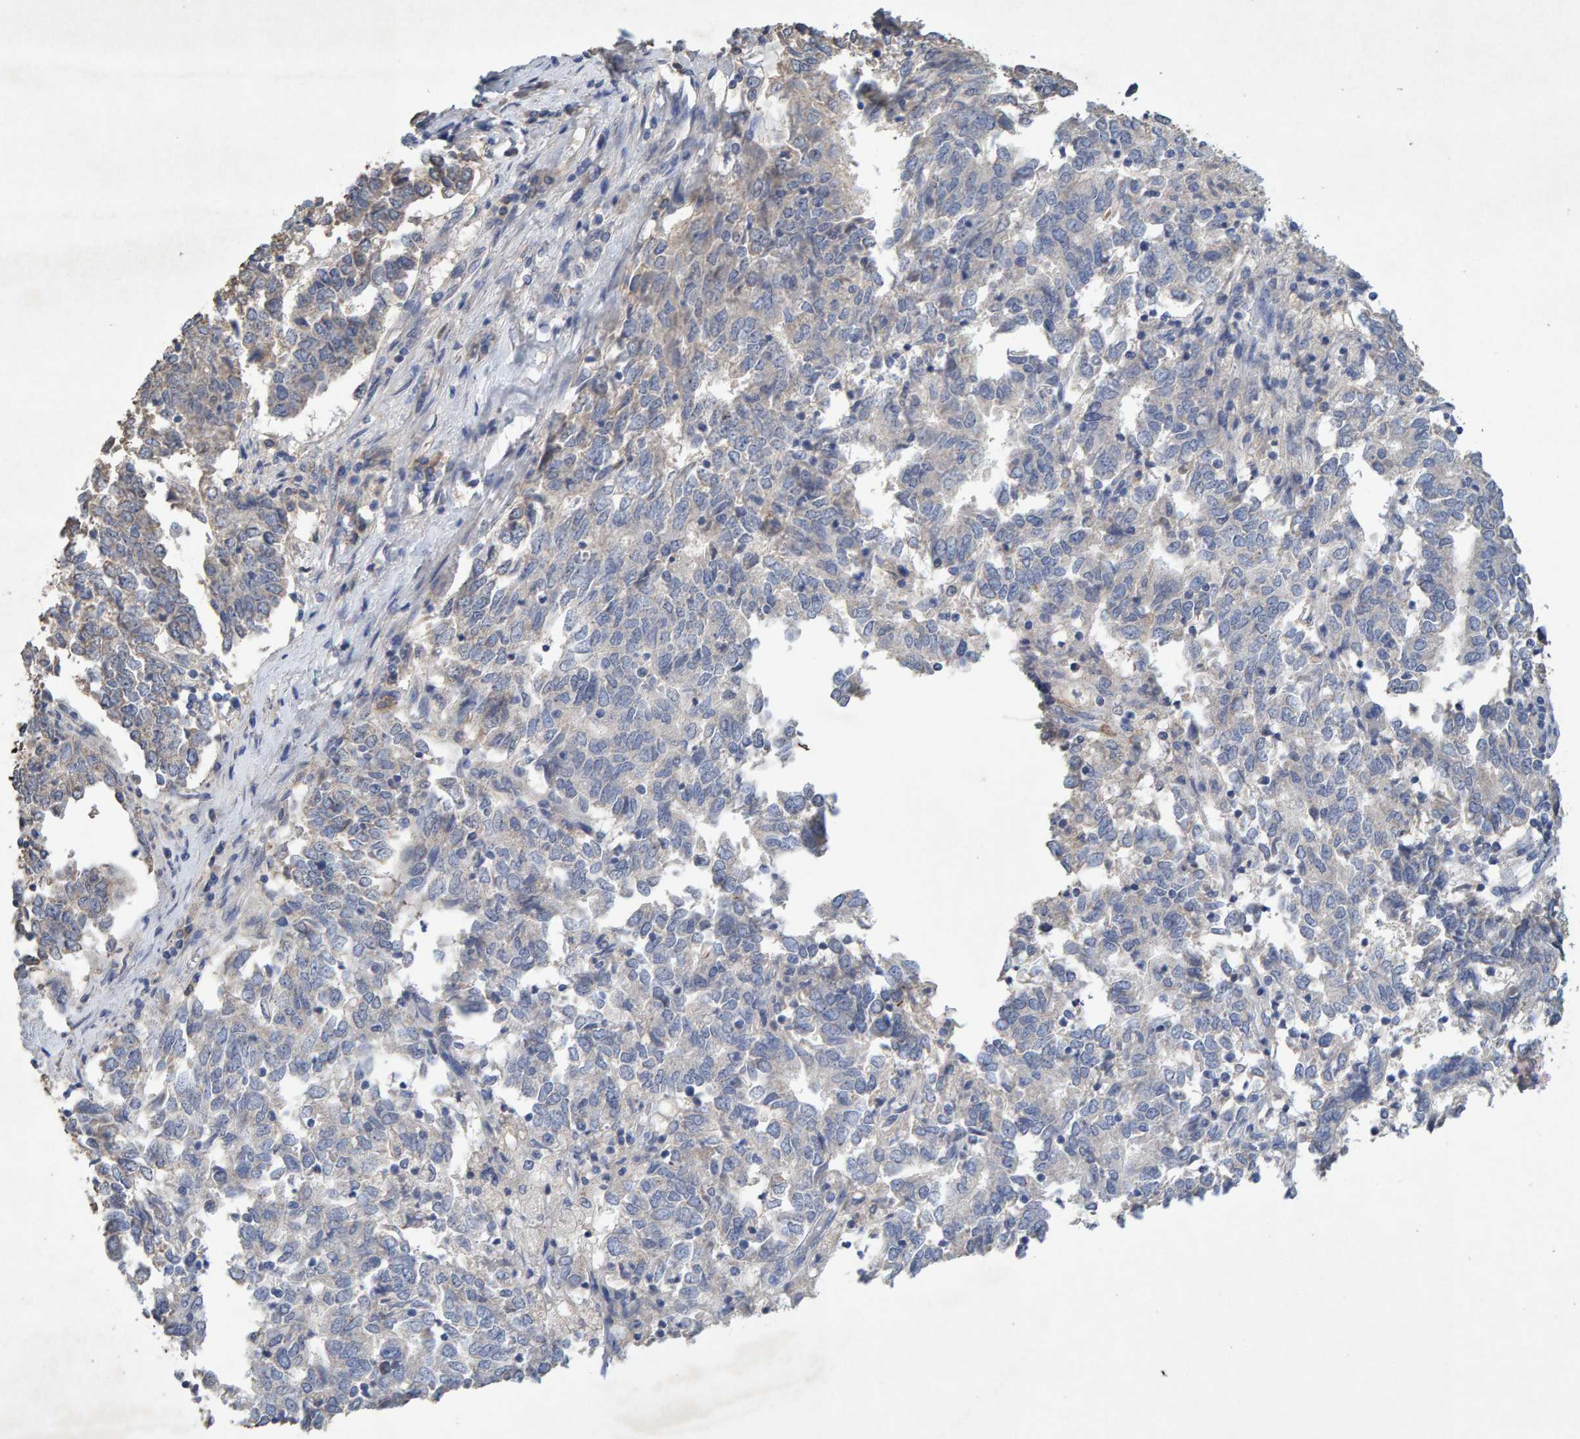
{"staining": {"intensity": "negative", "quantity": "none", "location": "none"}, "tissue": "endometrial cancer", "cell_type": "Tumor cells", "image_type": "cancer", "snomed": [{"axis": "morphology", "description": "Adenocarcinoma, NOS"}, {"axis": "topography", "description": "Endometrium"}], "caption": "This is an immunohistochemistry (IHC) micrograph of adenocarcinoma (endometrial). There is no positivity in tumor cells.", "gene": "CTH", "patient": {"sex": "female", "age": 80}}